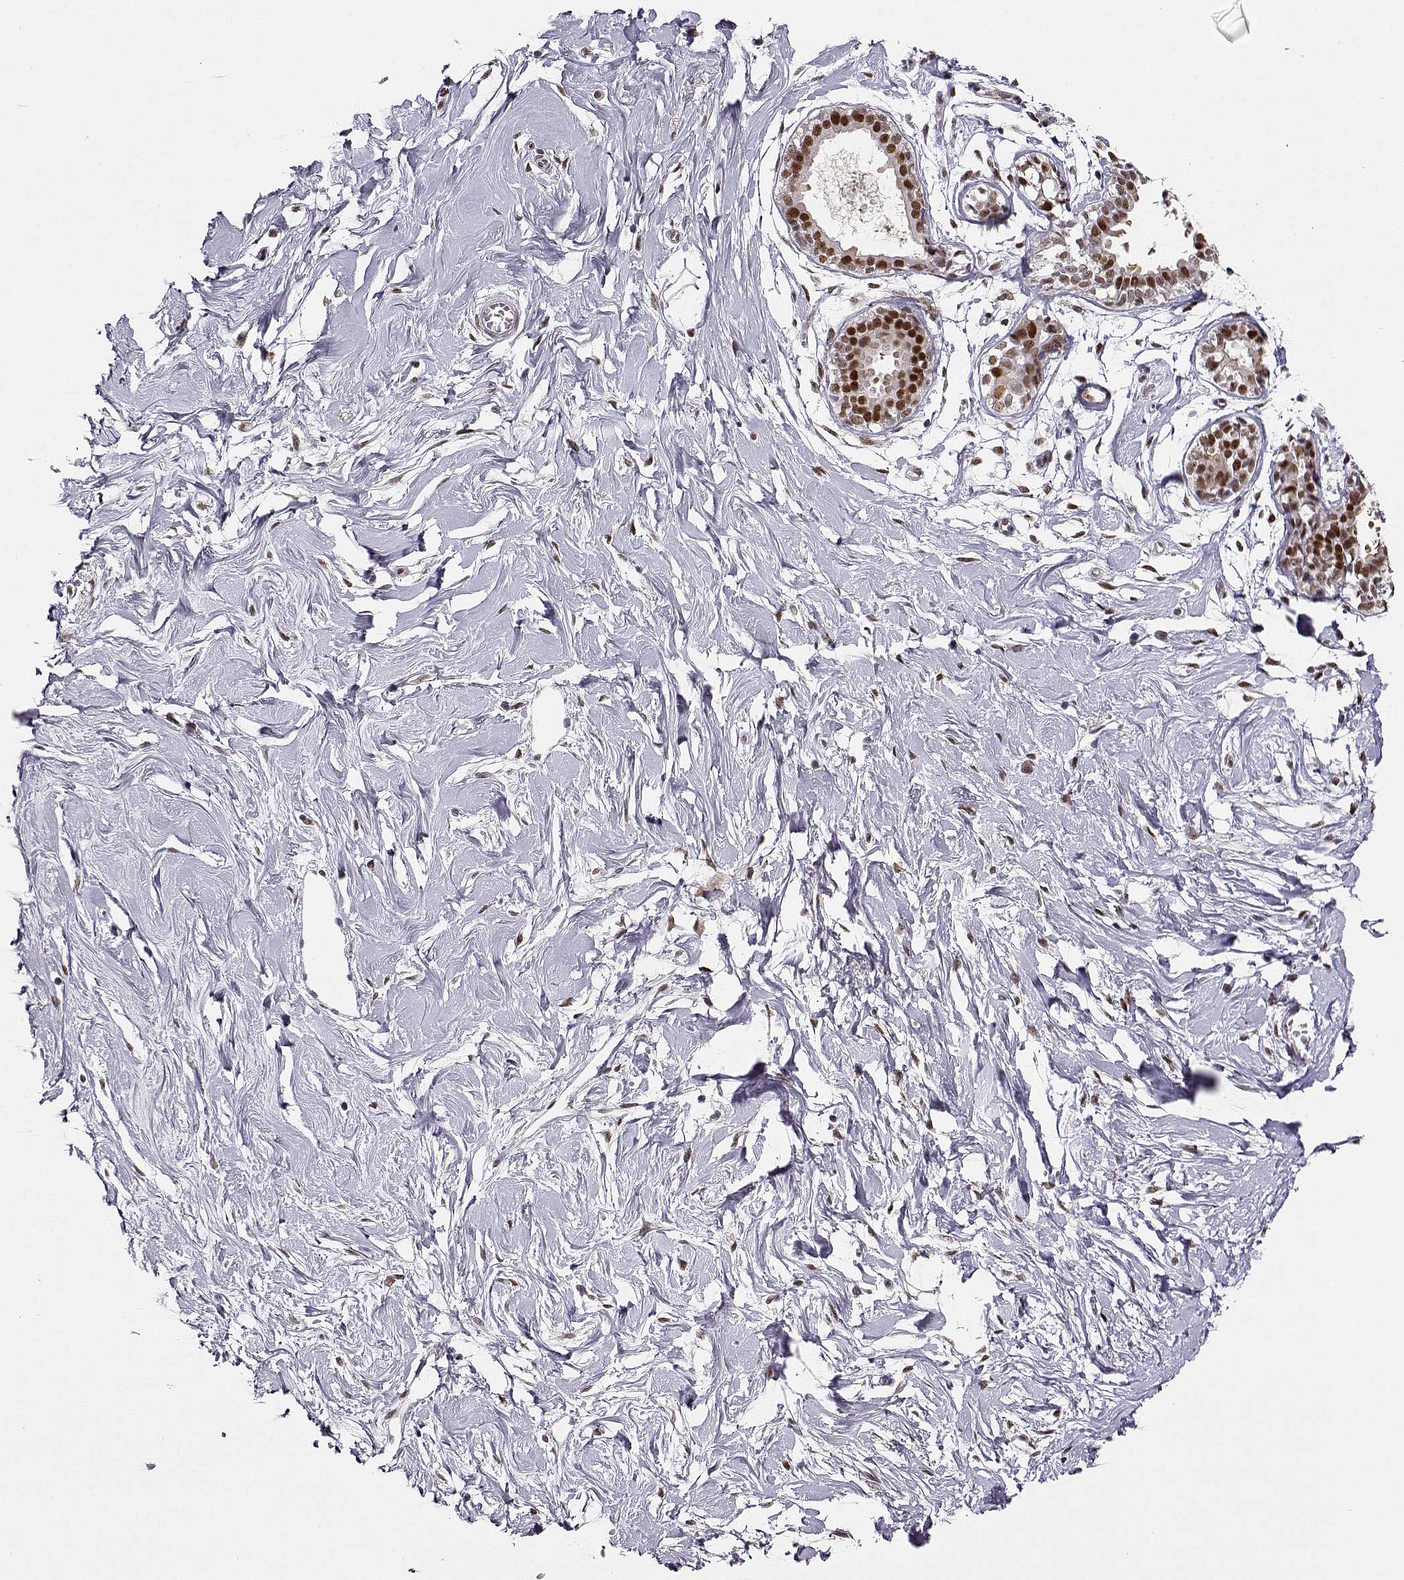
{"staining": {"intensity": "weak", "quantity": "<25%", "location": "nuclear"}, "tissue": "breast", "cell_type": "Adipocytes", "image_type": "normal", "snomed": [{"axis": "morphology", "description": "Normal tissue, NOS"}, {"axis": "topography", "description": "Breast"}], "caption": "Immunohistochemistry (IHC) of benign human breast demonstrates no staining in adipocytes. Nuclei are stained in blue.", "gene": "POLI", "patient": {"sex": "female", "age": 49}}